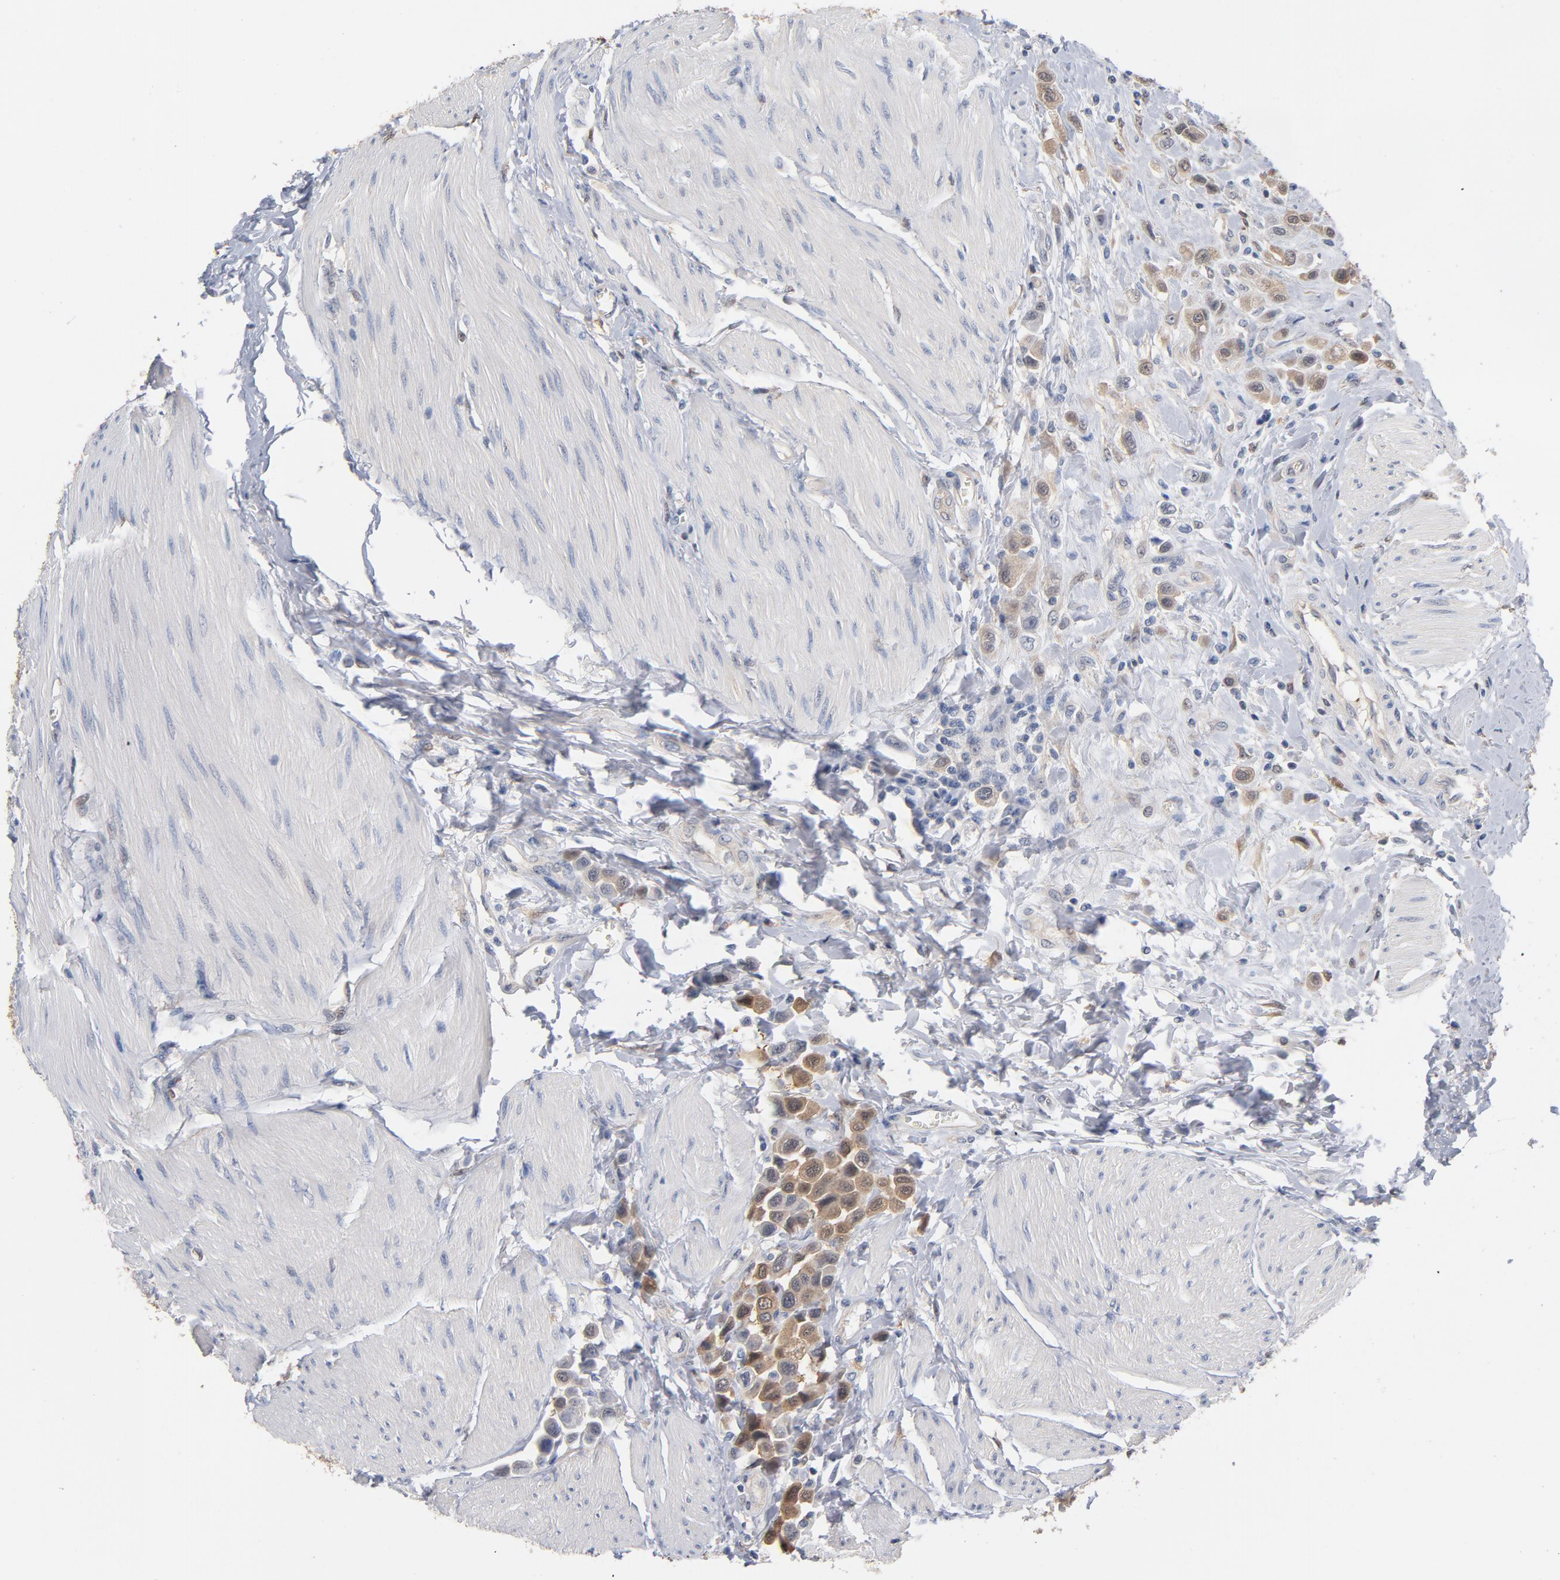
{"staining": {"intensity": "moderate", "quantity": ">75%", "location": "cytoplasmic/membranous"}, "tissue": "urothelial cancer", "cell_type": "Tumor cells", "image_type": "cancer", "snomed": [{"axis": "morphology", "description": "Urothelial carcinoma, High grade"}, {"axis": "topography", "description": "Urinary bladder"}], "caption": "There is medium levels of moderate cytoplasmic/membranous staining in tumor cells of urothelial cancer, as demonstrated by immunohistochemical staining (brown color).", "gene": "MIF", "patient": {"sex": "male", "age": 50}}